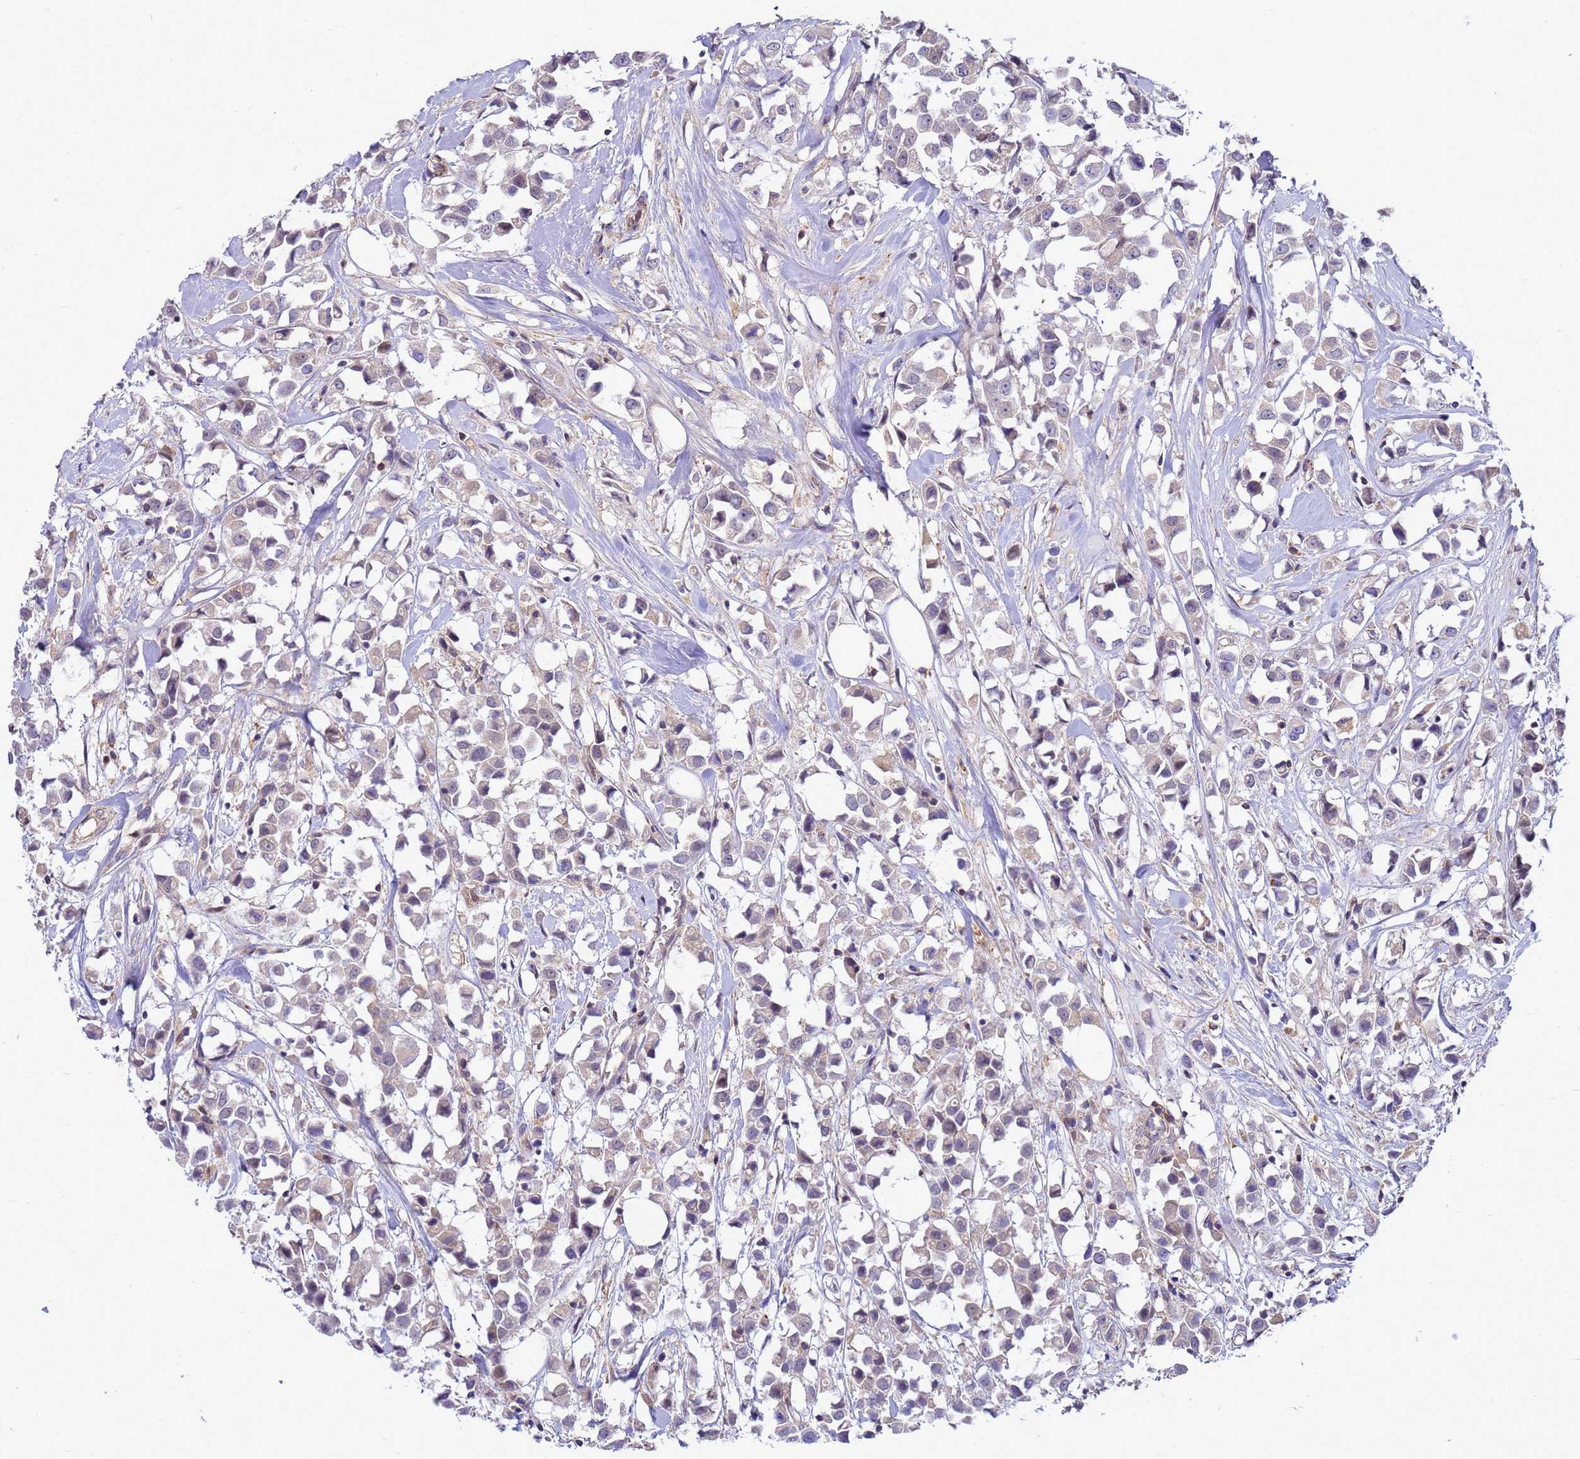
{"staining": {"intensity": "negative", "quantity": "none", "location": "none"}, "tissue": "breast cancer", "cell_type": "Tumor cells", "image_type": "cancer", "snomed": [{"axis": "morphology", "description": "Duct carcinoma"}, {"axis": "topography", "description": "Breast"}], "caption": "A high-resolution photomicrograph shows immunohistochemistry (IHC) staining of breast cancer, which demonstrates no significant staining in tumor cells.", "gene": "ENOPH1", "patient": {"sex": "female", "age": 61}}